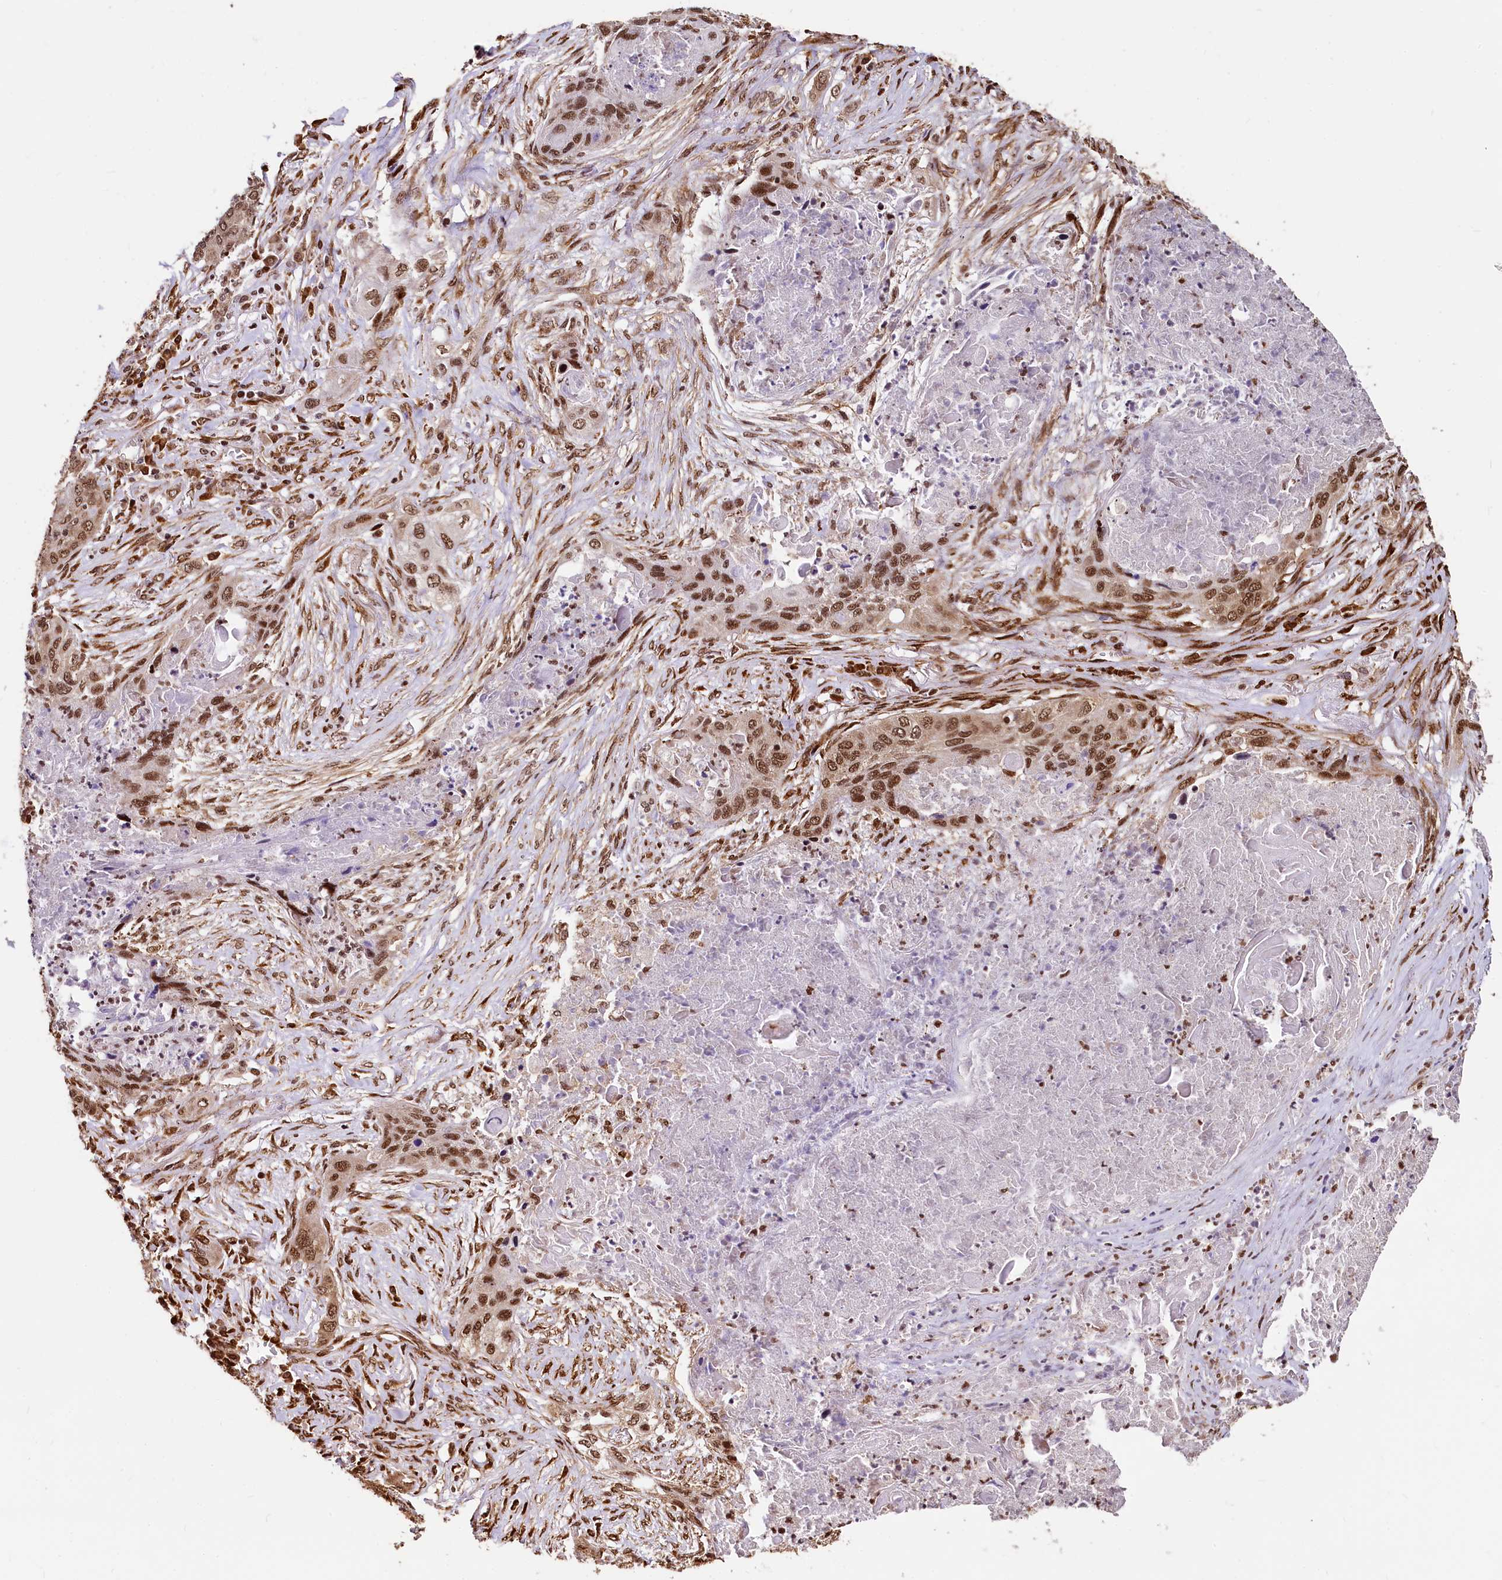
{"staining": {"intensity": "moderate", "quantity": ">75%", "location": "nuclear"}, "tissue": "lung cancer", "cell_type": "Tumor cells", "image_type": "cancer", "snomed": [{"axis": "morphology", "description": "Squamous cell carcinoma, NOS"}, {"axis": "topography", "description": "Lung"}], "caption": "Lung squamous cell carcinoma stained for a protein exhibits moderate nuclear positivity in tumor cells.", "gene": "PDS5B", "patient": {"sex": "female", "age": 63}}